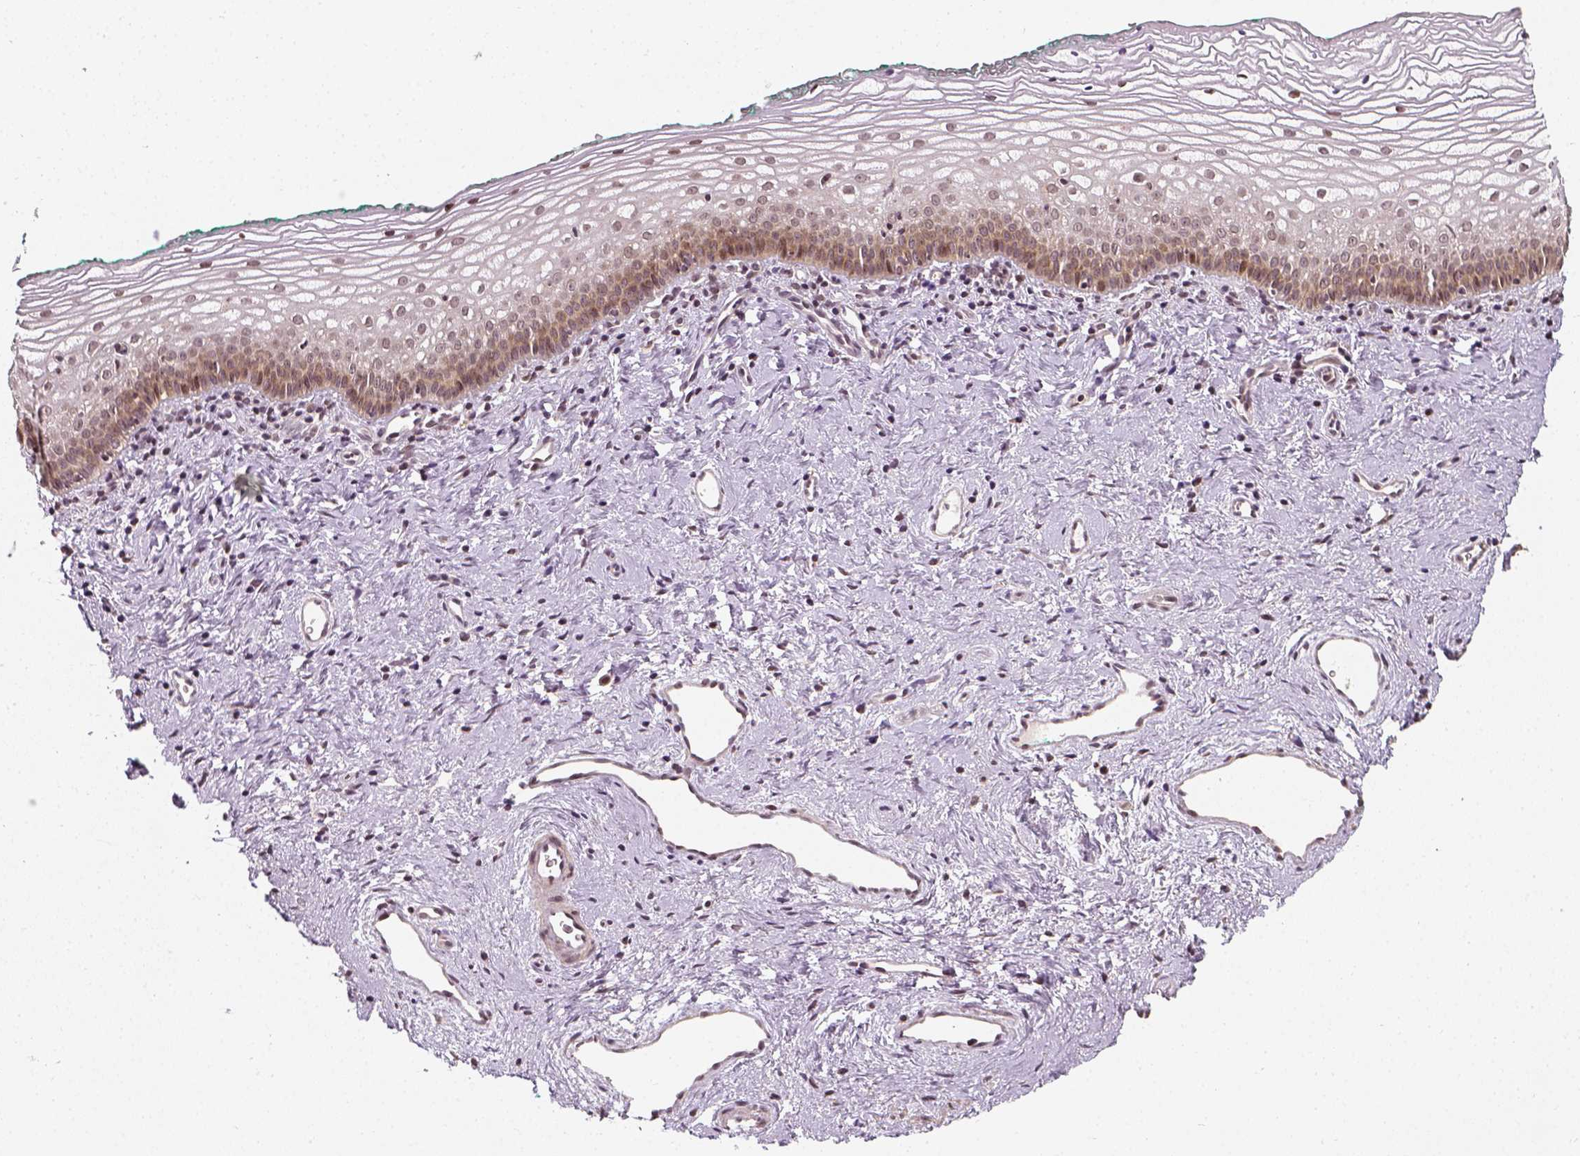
{"staining": {"intensity": "weak", "quantity": ">75%", "location": "cytoplasmic/membranous,nuclear"}, "tissue": "vagina", "cell_type": "Squamous epithelial cells", "image_type": "normal", "snomed": [{"axis": "morphology", "description": "Normal tissue, NOS"}, {"axis": "topography", "description": "Vagina"}], "caption": "Protein staining of normal vagina displays weak cytoplasmic/membranous,nuclear staining in approximately >75% of squamous epithelial cells. The staining is performed using DAB (3,3'-diaminobenzidine) brown chromogen to label protein expression. The nuclei are counter-stained blue using hematoxylin.", "gene": "ZMAT3", "patient": {"sex": "female", "age": 44}}